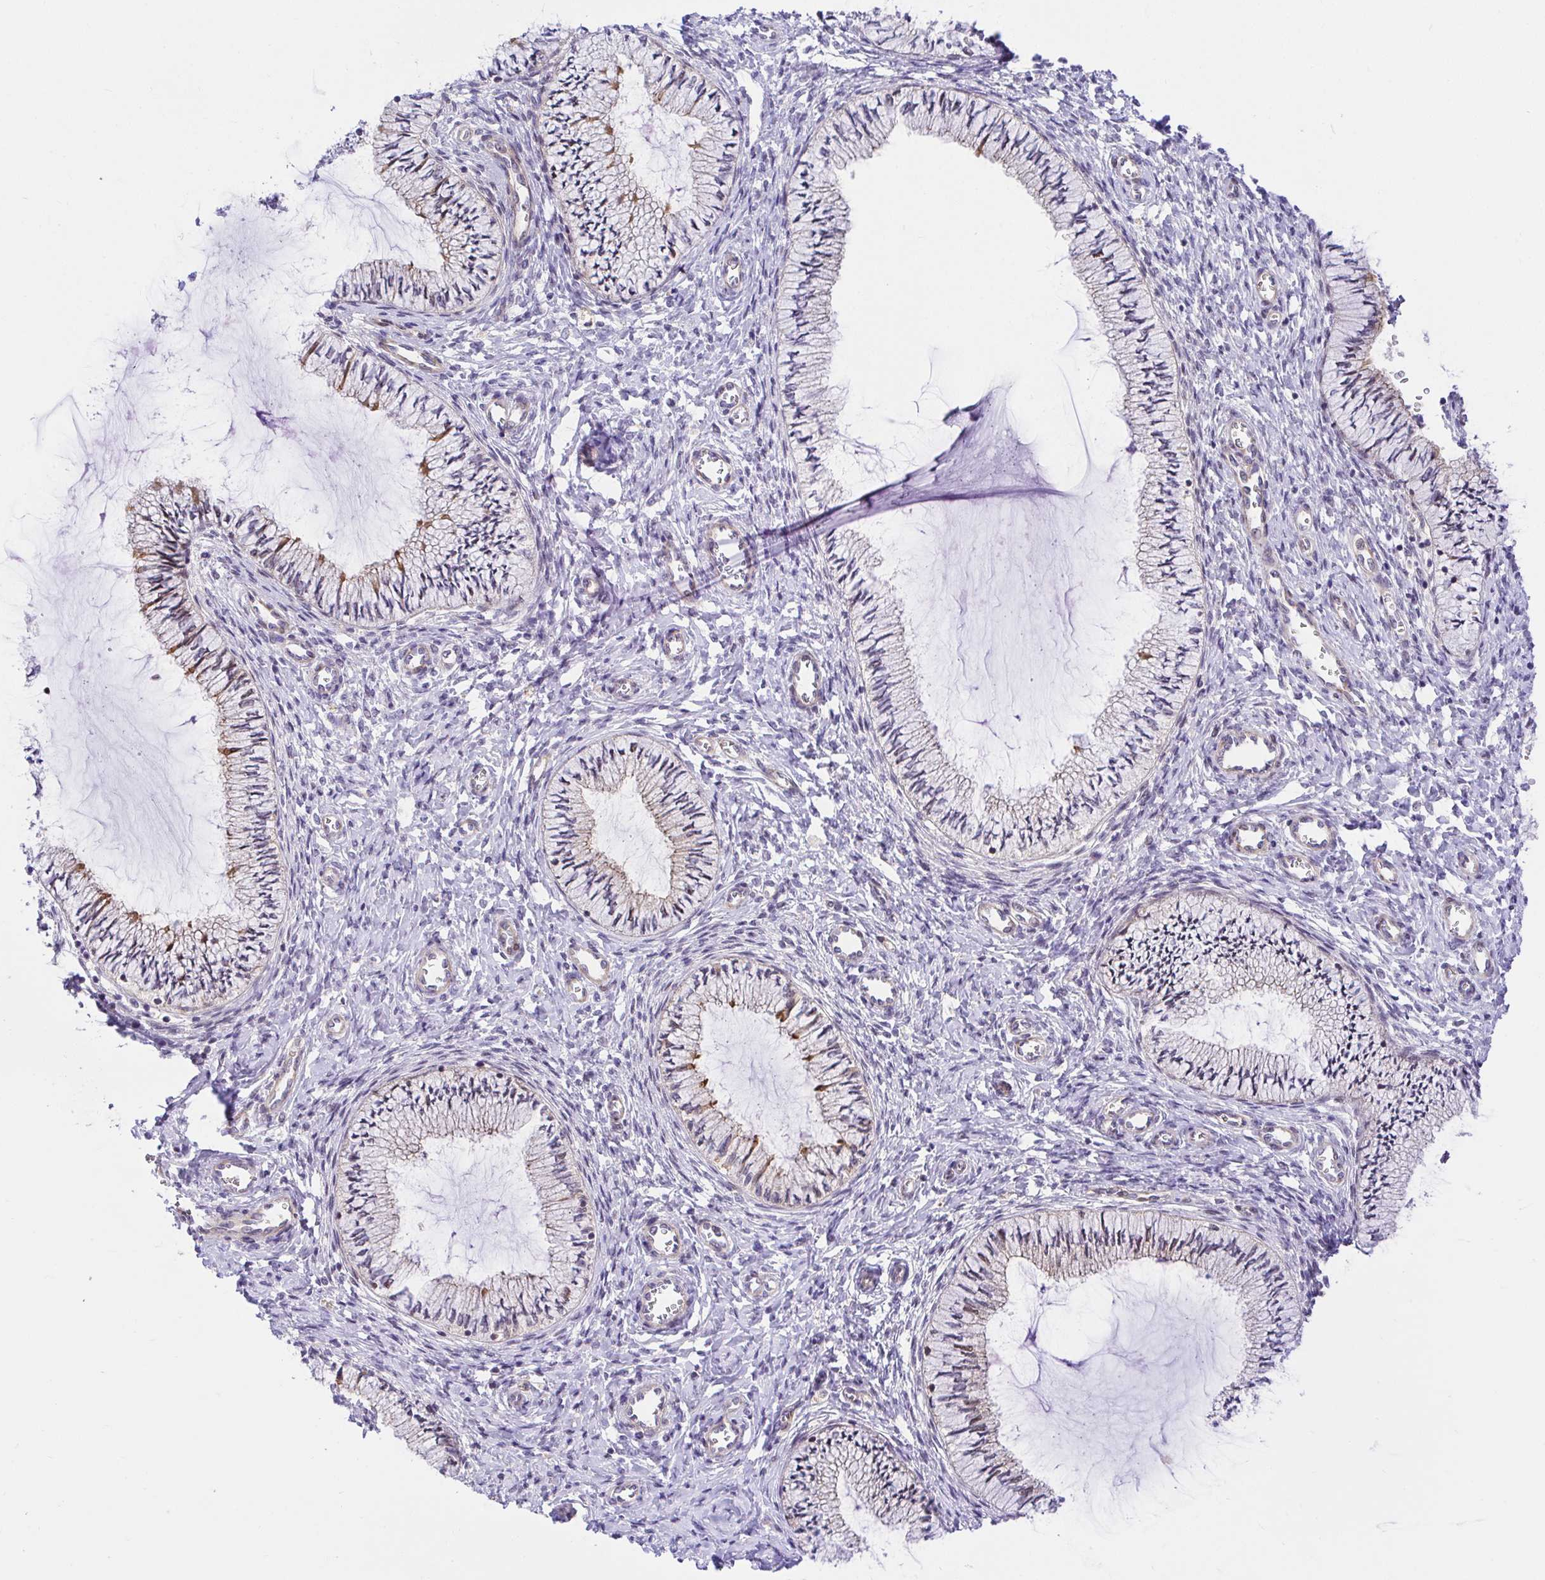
{"staining": {"intensity": "negative", "quantity": "none", "location": "none"}, "tissue": "cervix", "cell_type": "Glandular cells", "image_type": "normal", "snomed": [{"axis": "morphology", "description": "Normal tissue, NOS"}, {"axis": "topography", "description": "Cervix"}], "caption": "IHC histopathology image of normal human cervix stained for a protein (brown), which reveals no positivity in glandular cells.", "gene": "TRIM55", "patient": {"sex": "female", "age": 24}}